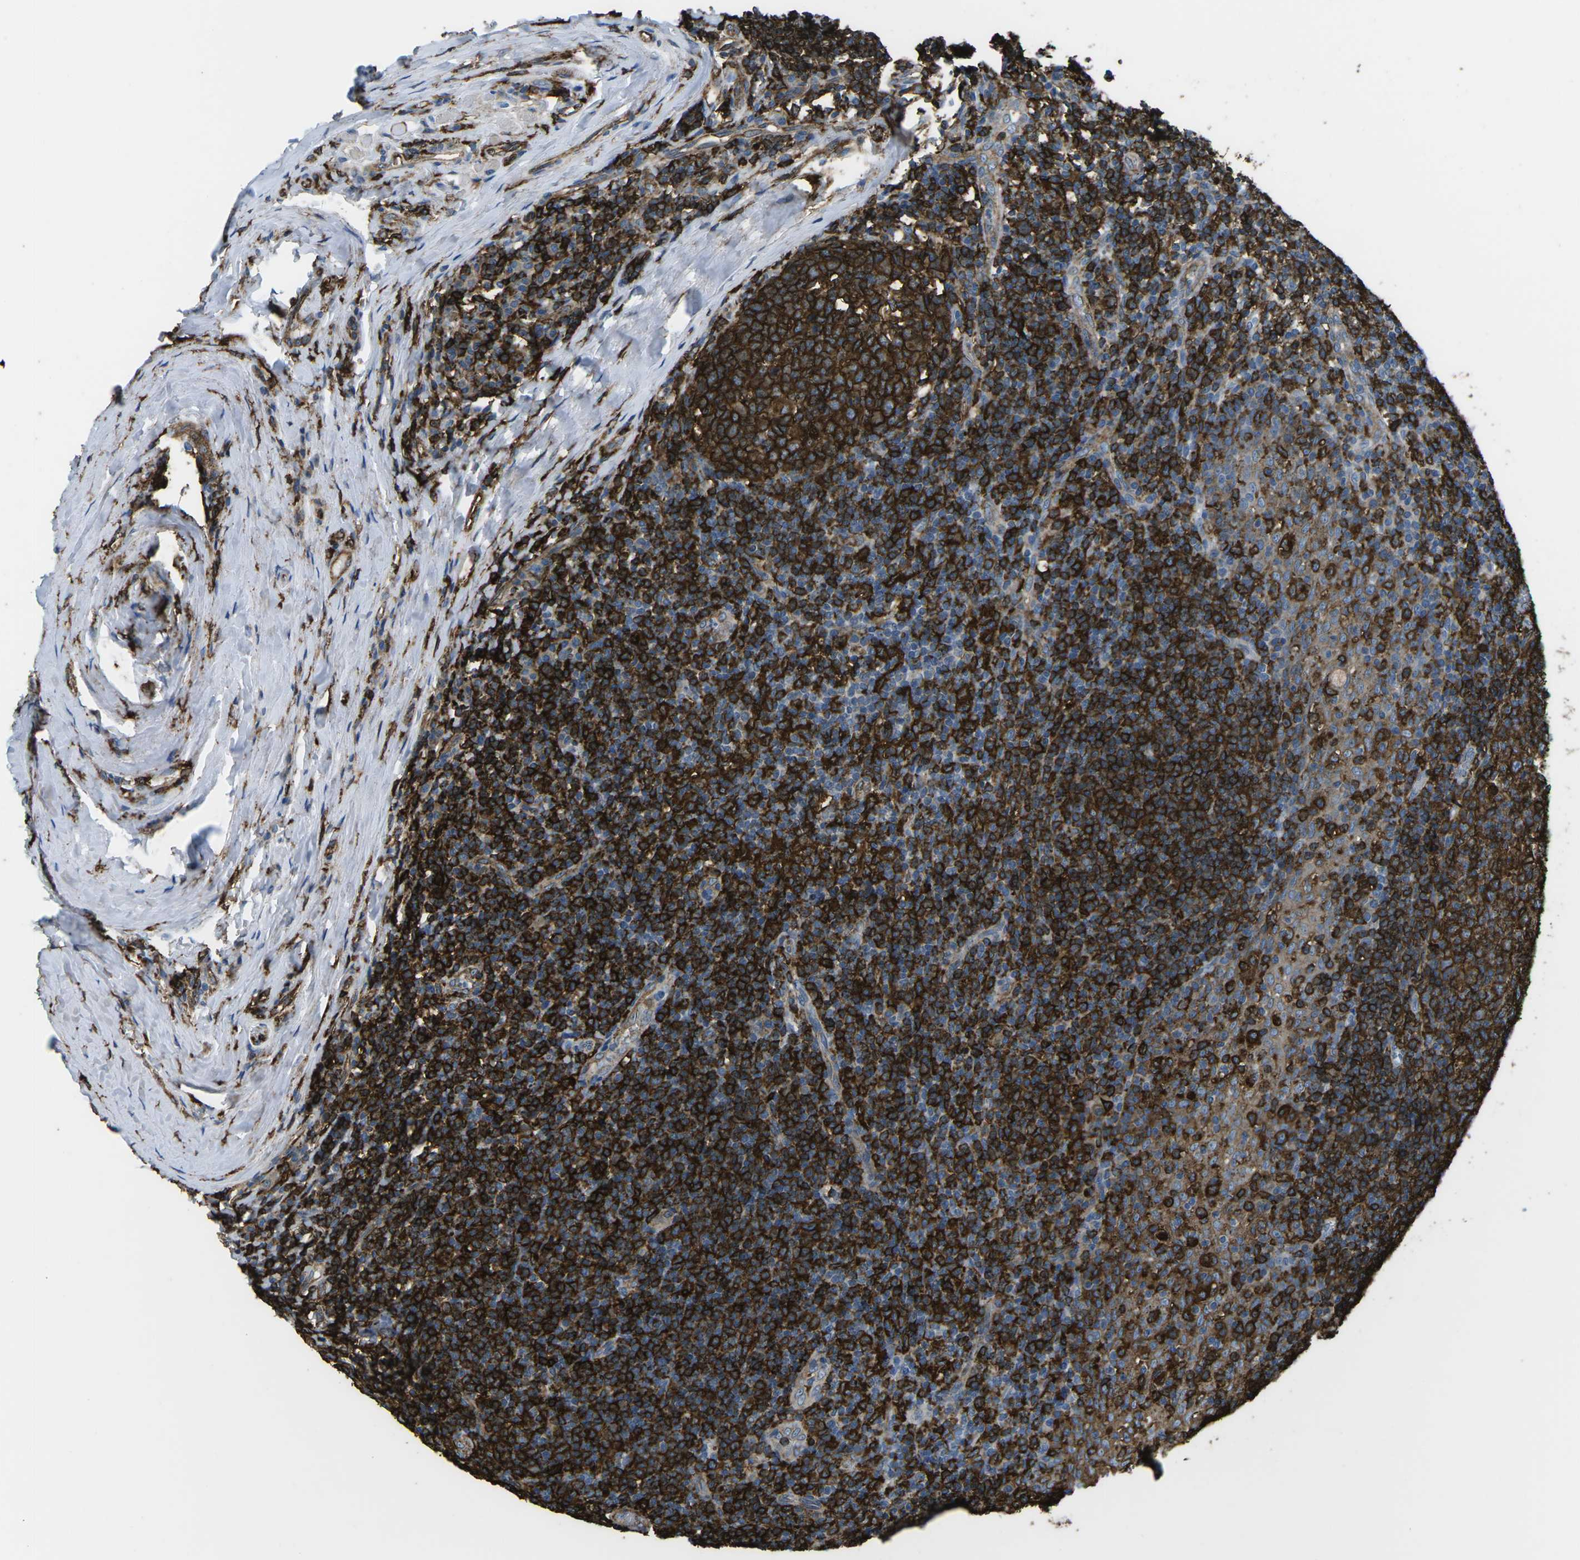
{"staining": {"intensity": "strong", "quantity": ">75%", "location": "cytoplasmic/membranous"}, "tissue": "tonsil", "cell_type": "Germinal center cells", "image_type": "normal", "snomed": [{"axis": "morphology", "description": "Normal tissue, NOS"}, {"axis": "topography", "description": "Tonsil"}], "caption": "Human tonsil stained with a protein marker reveals strong staining in germinal center cells.", "gene": "PTPN1", "patient": {"sex": "female", "age": 19}}